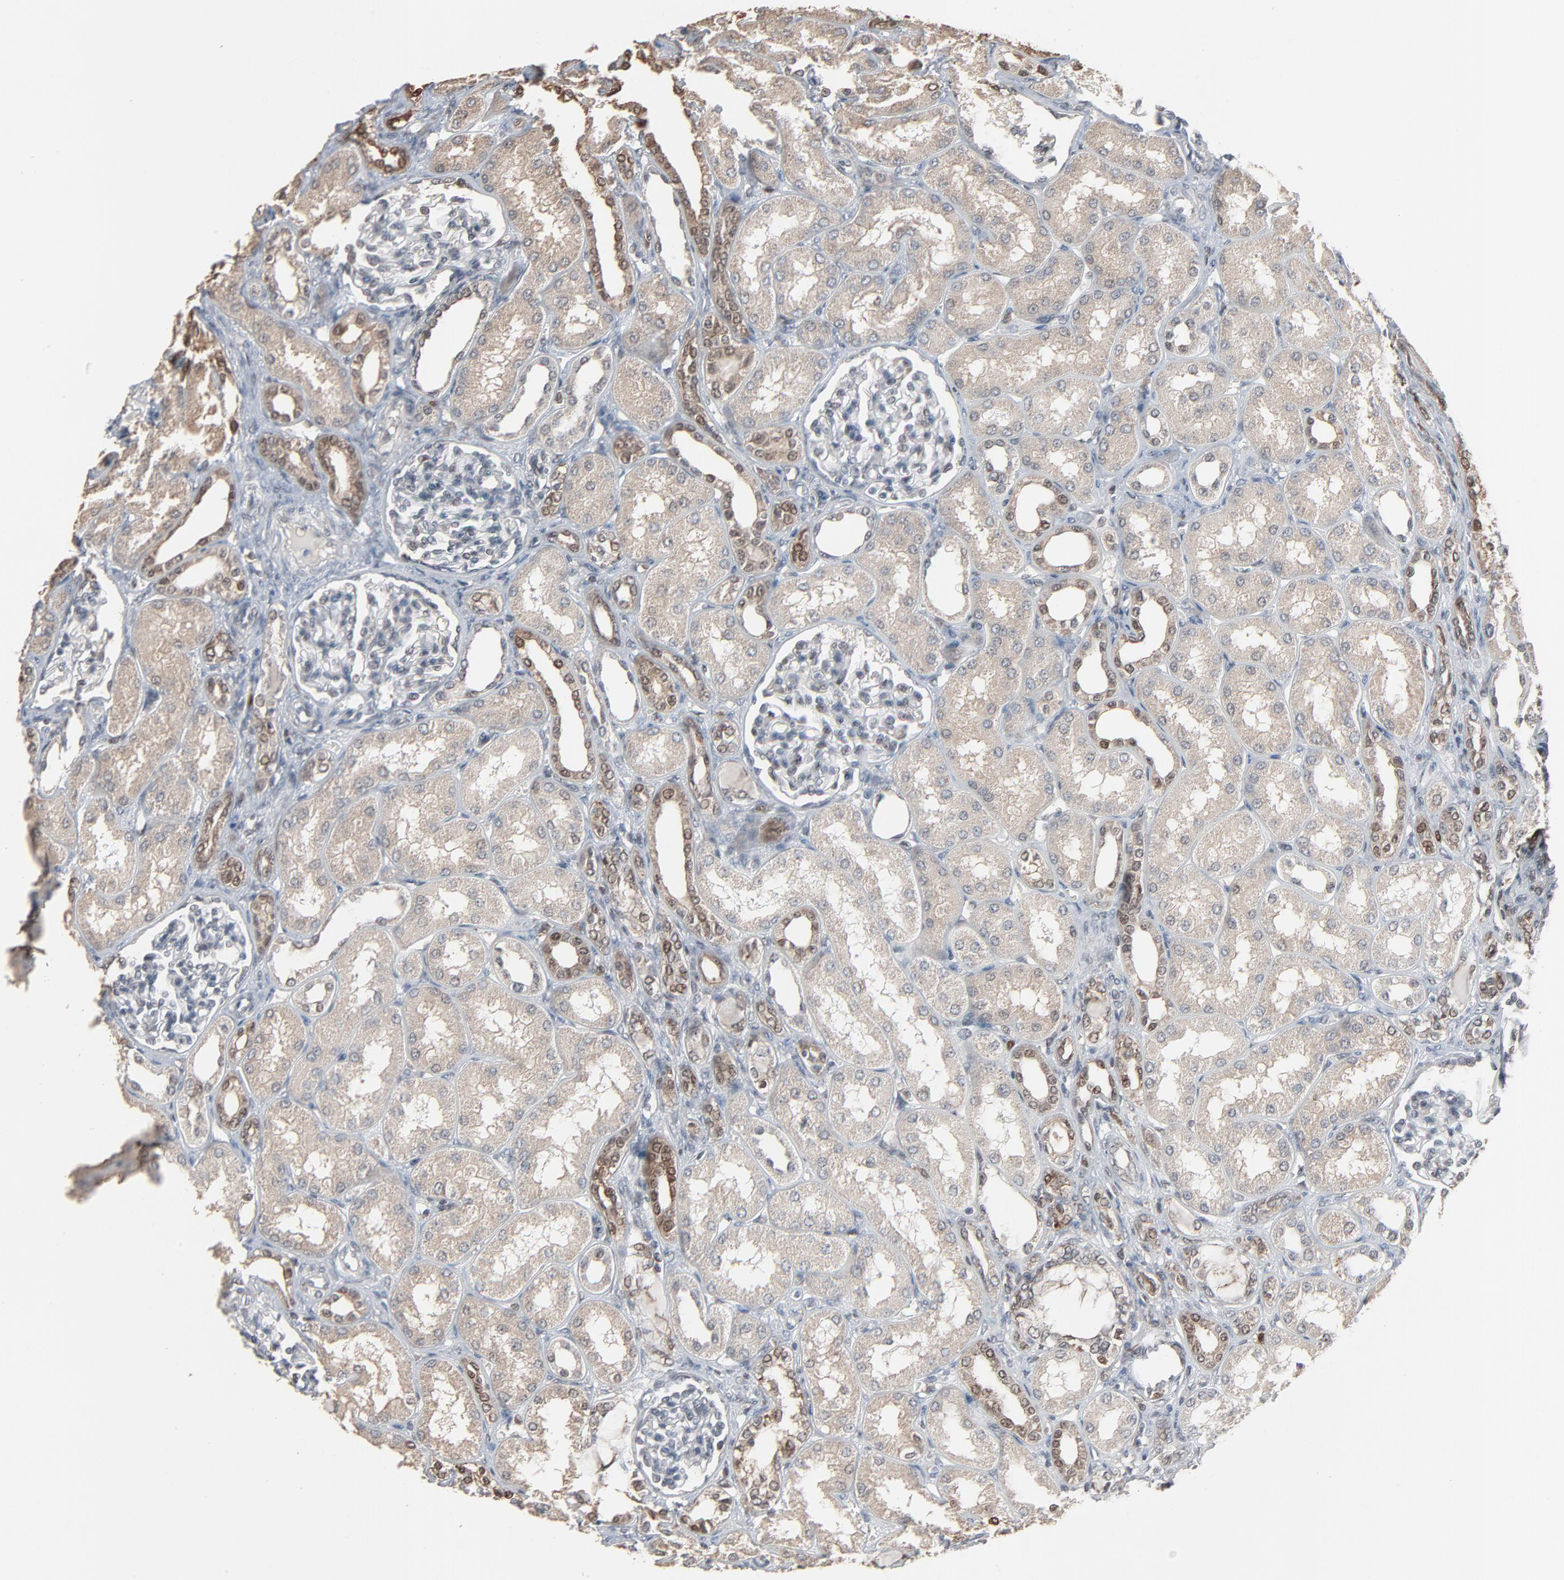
{"staining": {"intensity": "negative", "quantity": "none", "location": "none"}, "tissue": "kidney", "cell_type": "Cells in glomeruli", "image_type": "normal", "snomed": [{"axis": "morphology", "description": "Normal tissue, NOS"}, {"axis": "topography", "description": "Kidney"}], "caption": "Cells in glomeruli are negative for protein expression in unremarkable human kidney. The staining is performed using DAB (3,3'-diaminobenzidine) brown chromogen with nuclei counter-stained in using hematoxylin.", "gene": "DOCK8", "patient": {"sex": "male", "age": 7}}